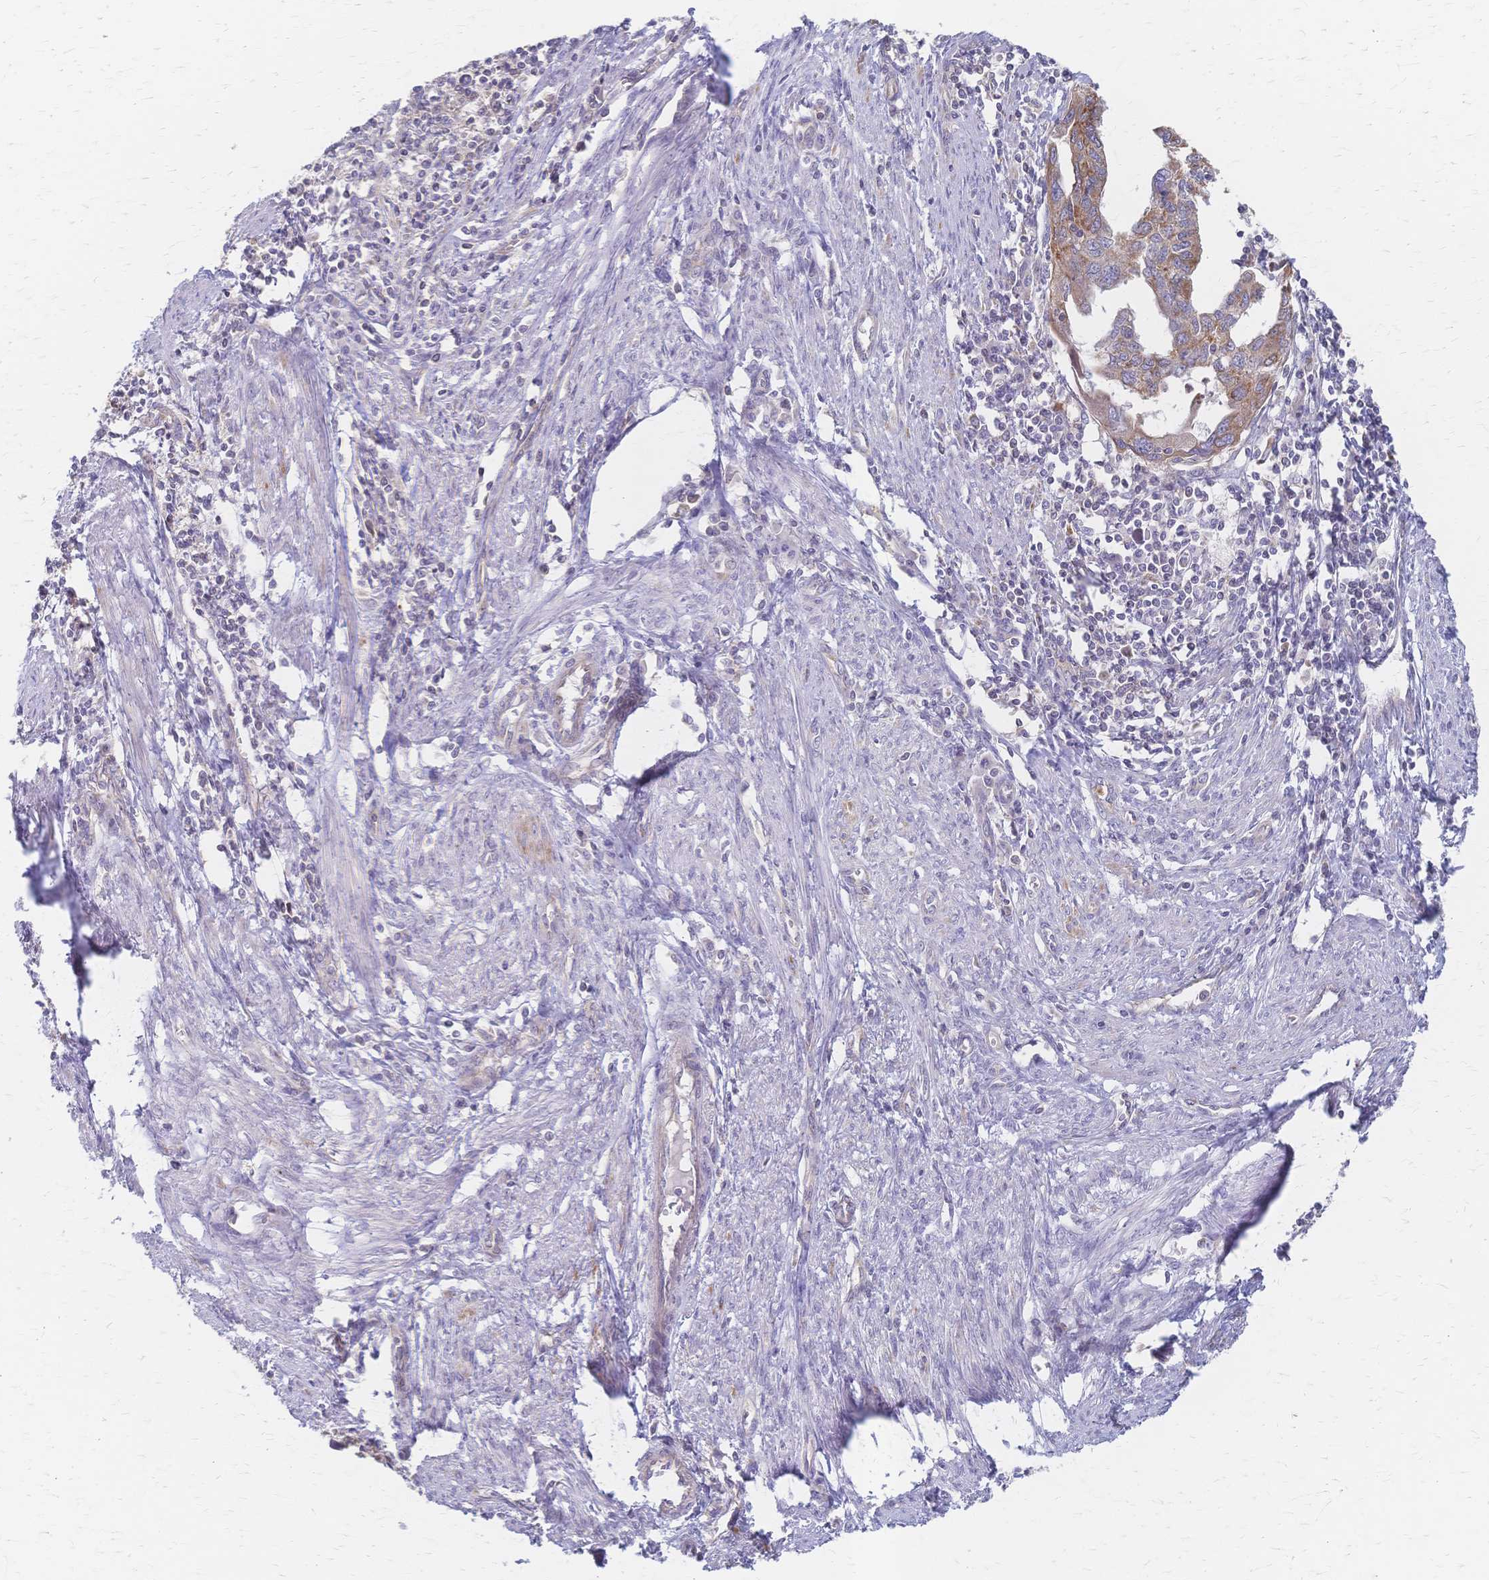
{"staining": {"intensity": "weak", "quantity": ">75%", "location": "cytoplasmic/membranous"}, "tissue": "endometrial cancer", "cell_type": "Tumor cells", "image_type": "cancer", "snomed": [{"axis": "morphology", "description": "Adenocarcinoma, NOS"}, {"axis": "topography", "description": "Endometrium"}], "caption": "The micrograph shows immunohistochemical staining of endometrial cancer. There is weak cytoplasmic/membranous expression is seen in about >75% of tumor cells.", "gene": "CYB5A", "patient": {"sex": "female", "age": 73}}